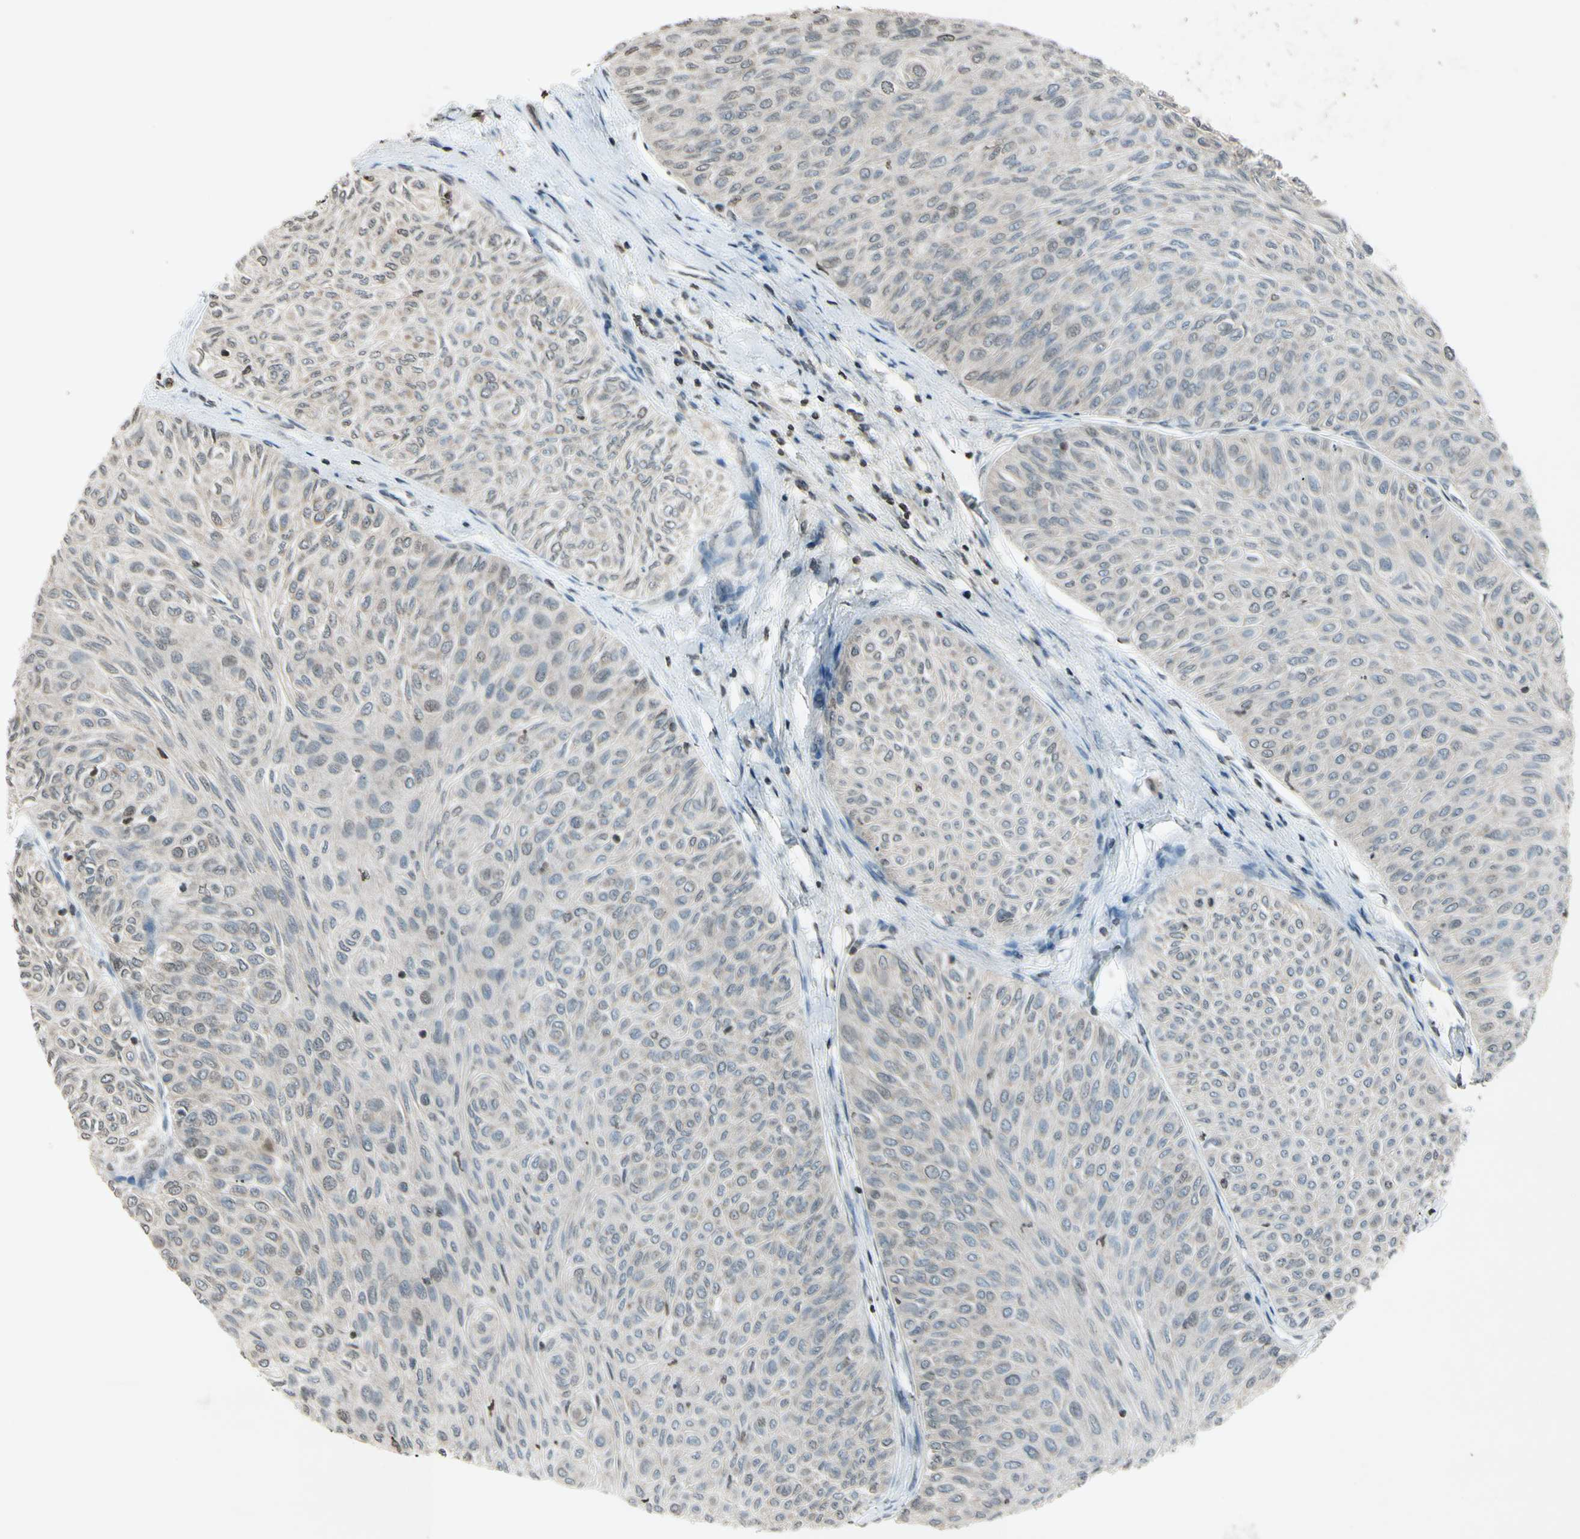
{"staining": {"intensity": "weak", "quantity": ">75%", "location": "cytoplasmic/membranous"}, "tissue": "urothelial cancer", "cell_type": "Tumor cells", "image_type": "cancer", "snomed": [{"axis": "morphology", "description": "Urothelial carcinoma, Low grade"}, {"axis": "topography", "description": "Urinary bladder"}], "caption": "Immunohistochemical staining of human low-grade urothelial carcinoma shows low levels of weak cytoplasmic/membranous expression in approximately >75% of tumor cells. The staining was performed using DAB (3,3'-diaminobenzidine), with brown indicating positive protein expression. Nuclei are stained blue with hematoxylin.", "gene": "CLDN11", "patient": {"sex": "male", "age": 78}}